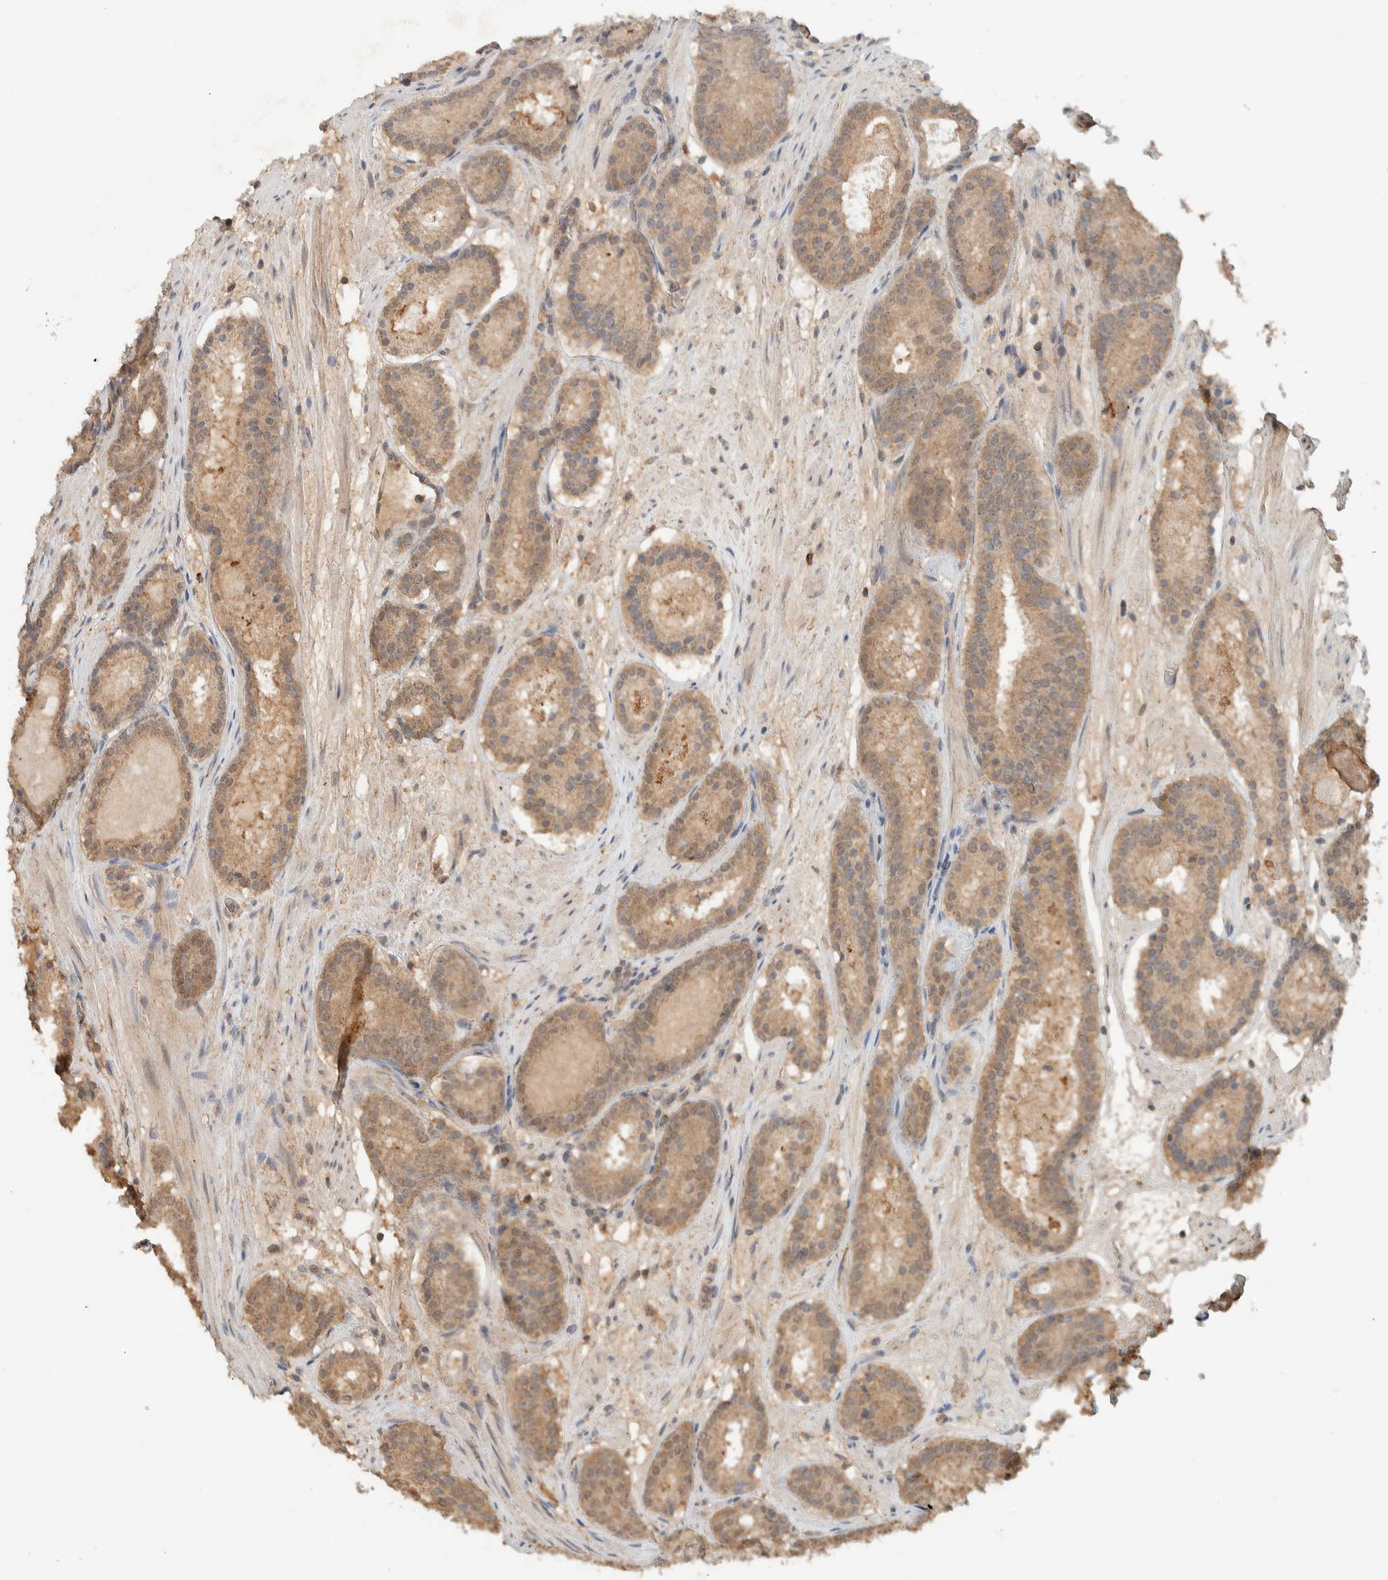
{"staining": {"intensity": "moderate", "quantity": ">75%", "location": "cytoplasmic/membranous,nuclear"}, "tissue": "prostate cancer", "cell_type": "Tumor cells", "image_type": "cancer", "snomed": [{"axis": "morphology", "description": "Adenocarcinoma, Low grade"}, {"axis": "topography", "description": "Prostate"}], "caption": "This is a micrograph of IHC staining of prostate adenocarcinoma (low-grade), which shows moderate staining in the cytoplasmic/membranous and nuclear of tumor cells.", "gene": "ZNF567", "patient": {"sex": "male", "age": 69}}